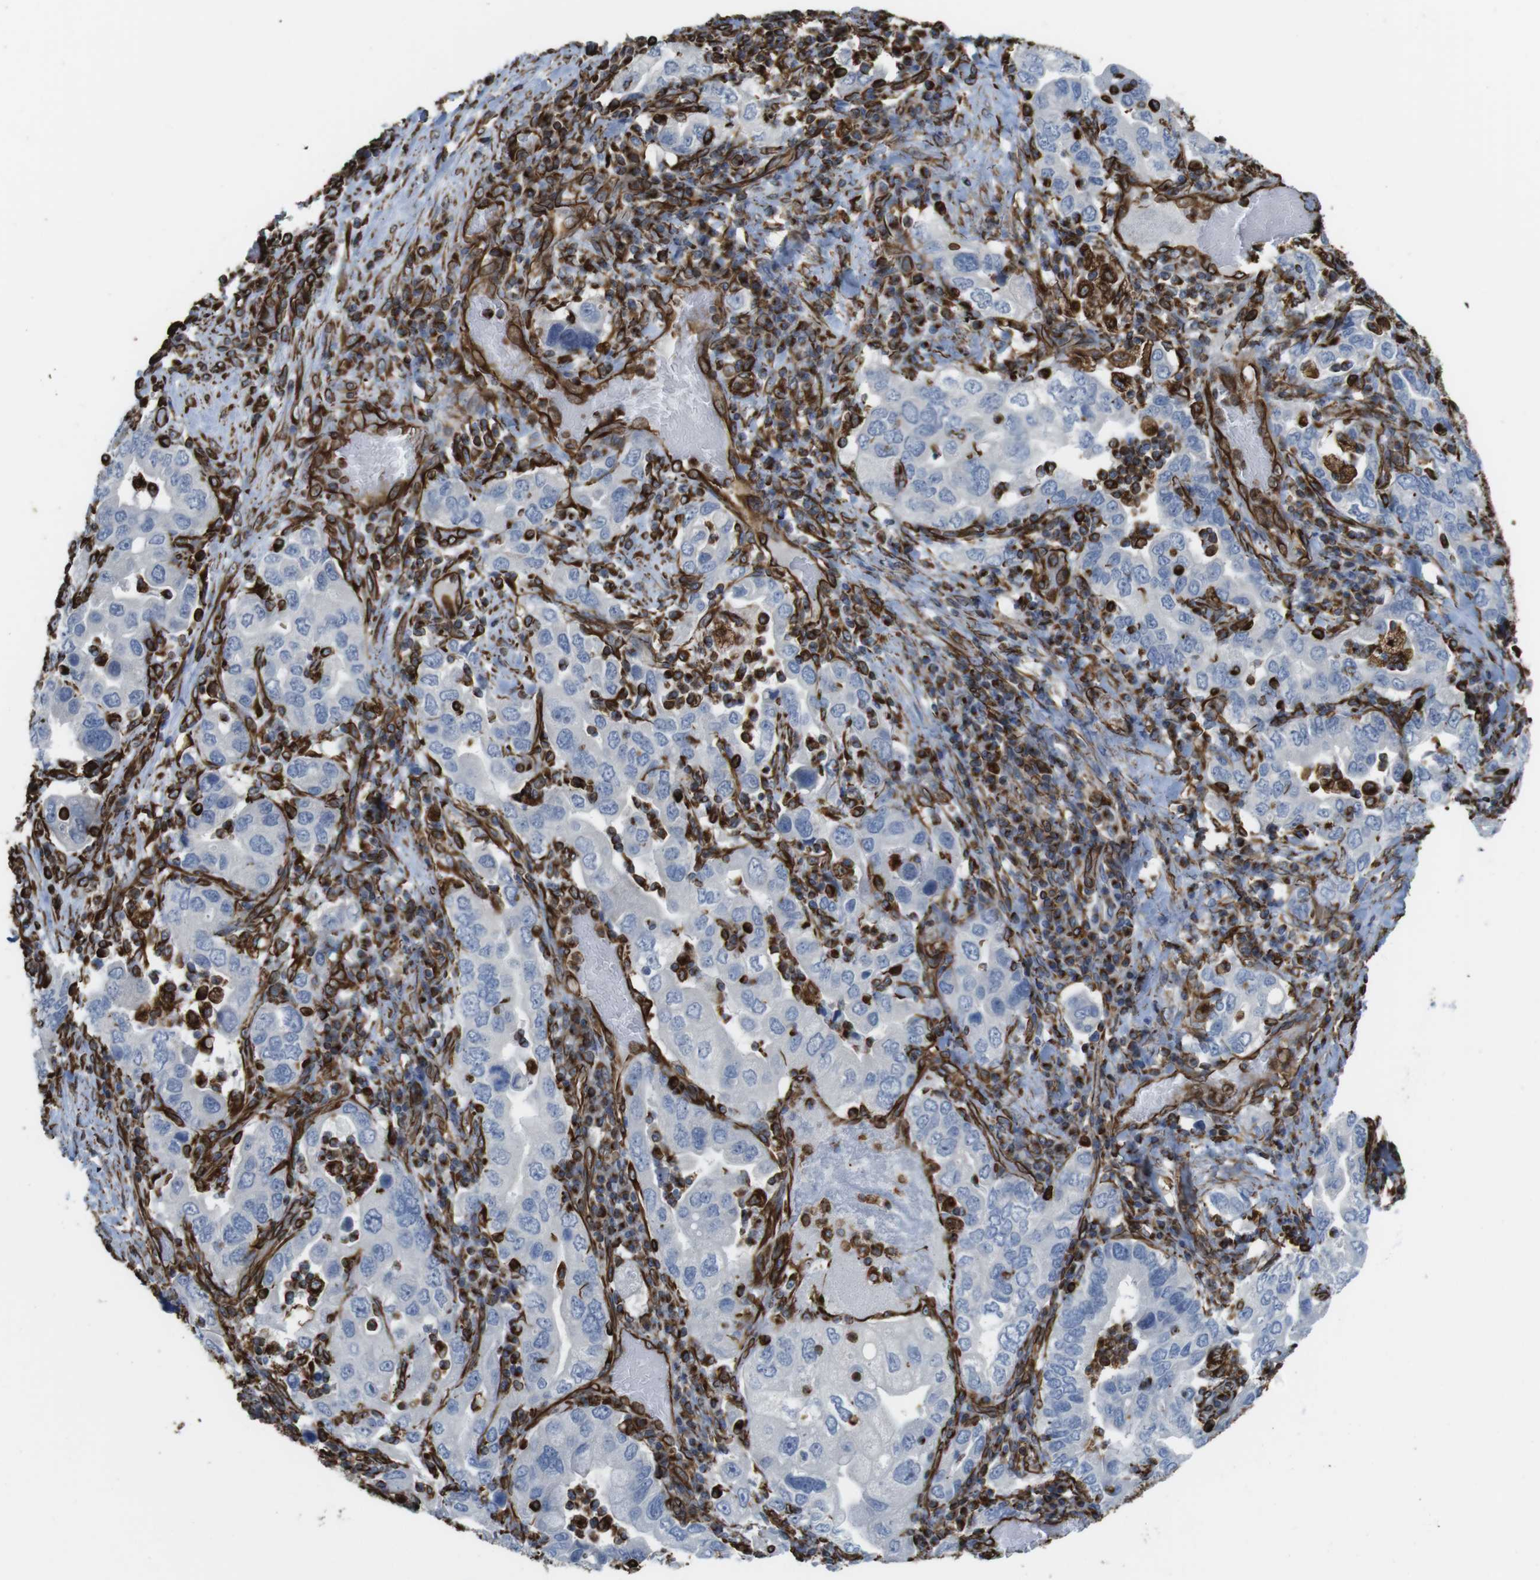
{"staining": {"intensity": "negative", "quantity": "none", "location": "none"}, "tissue": "stomach cancer", "cell_type": "Tumor cells", "image_type": "cancer", "snomed": [{"axis": "morphology", "description": "Adenocarcinoma, NOS"}, {"axis": "topography", "description": "Stomach, upper"}], "caption": "This is an immunohistochemistry micrograph of stomach cancer (adenocarcinoma). There is no positivity in tumor cells.", "gene": "RALGPS1", "patient": {"sex": "male", "age": 62}}